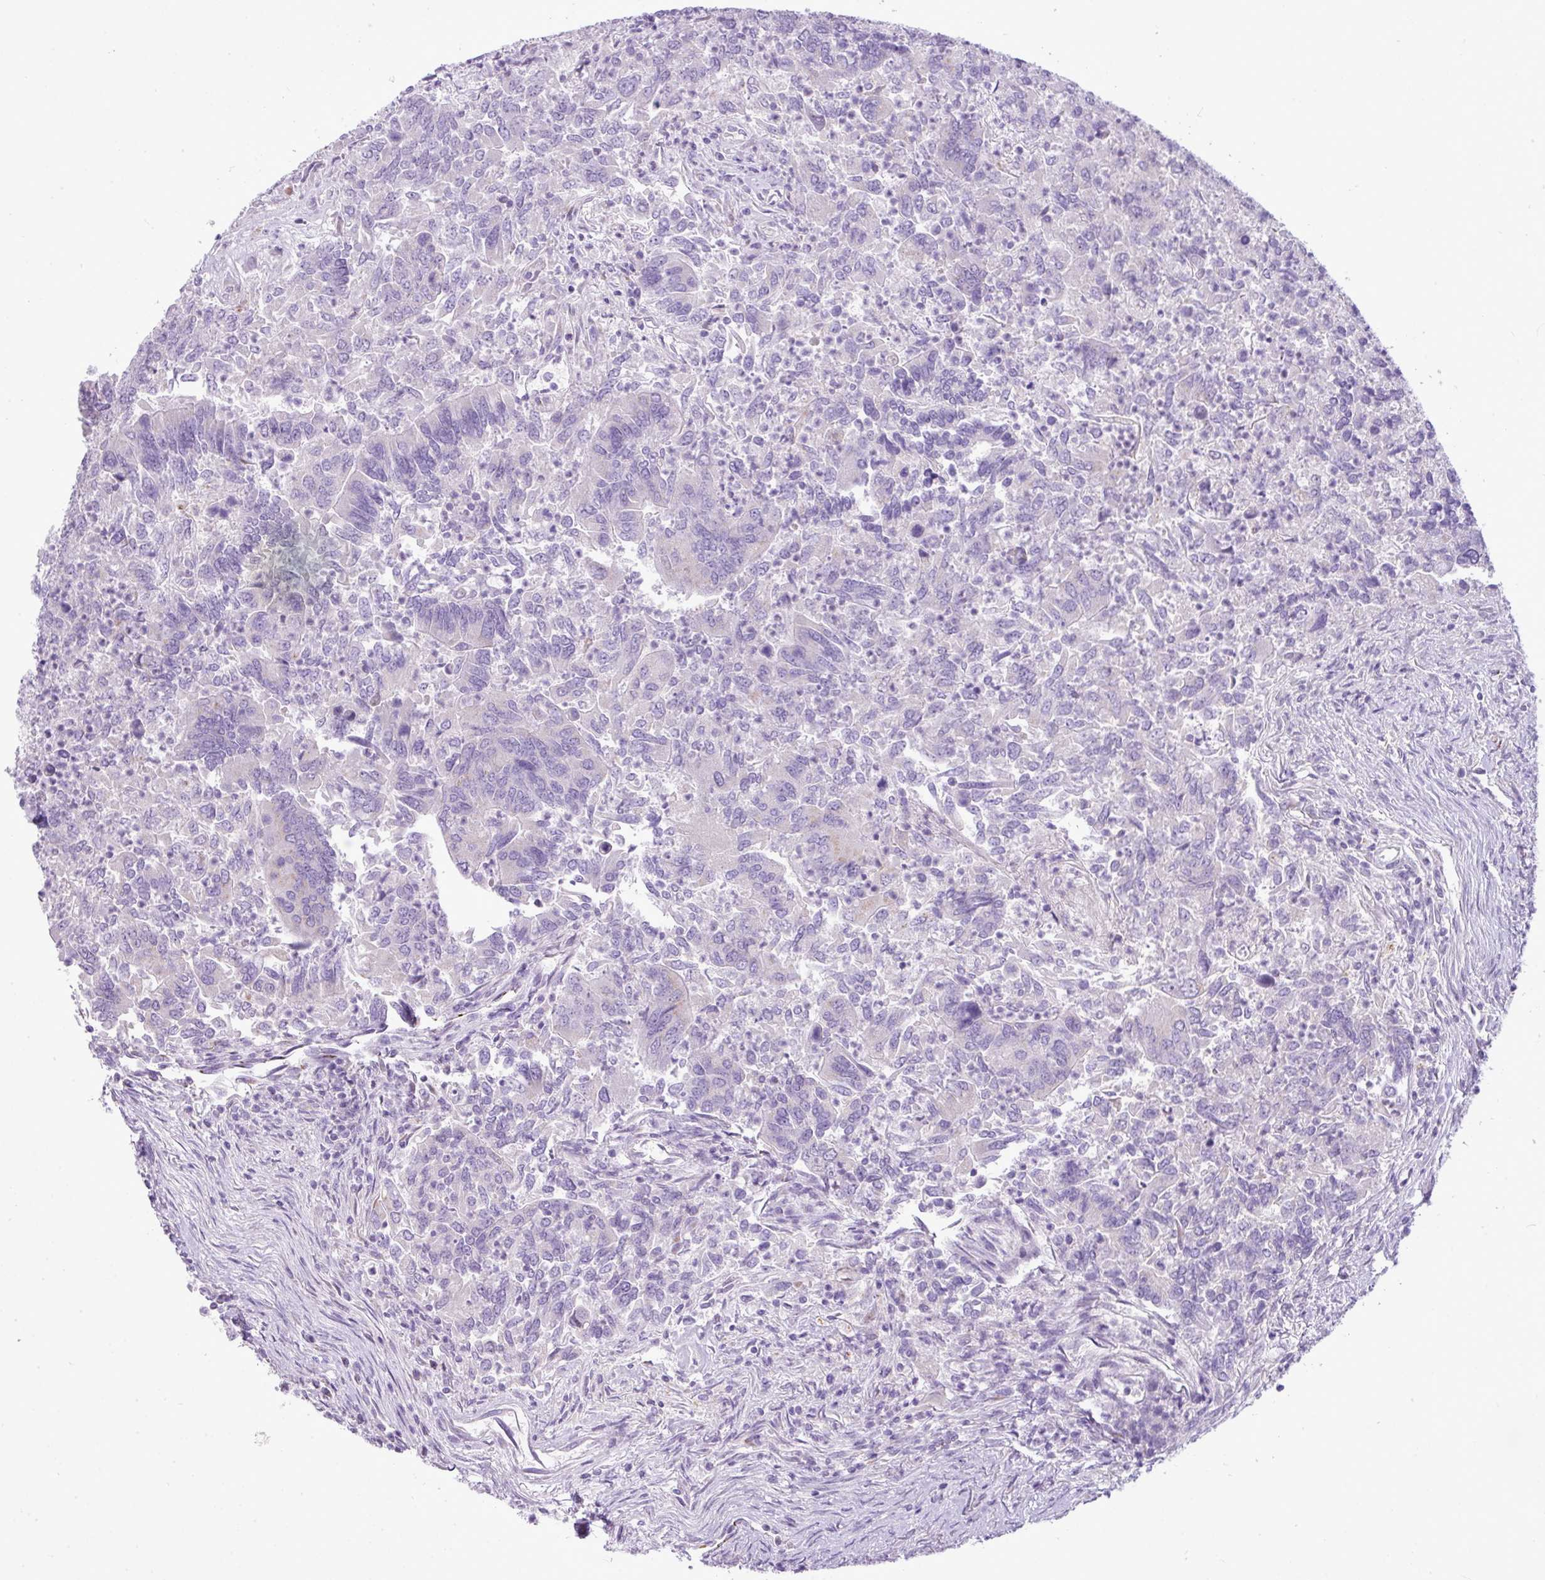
{"staining": {"intensity": "negative", "quantity": "none", "location": "none"}, "tissue": "colorectal cancer", "cell_type": "Tumor cells", "image_type": "cancer", "snomed": [{"axis": "morphology", "description": "Adenocarcinoma, NOS"}, {"axis": "topography", "description": "Colon"}], "caption": "Immunohistochemistry image of neoplastic tissue: human colorectal adenocarcinoma stained with DAB (3,3'-diaminobenzidine) shows no significant protein staining in tumor cells.", "gene": "FAM43A", "patient": {"sex": "female", "age": 67}}